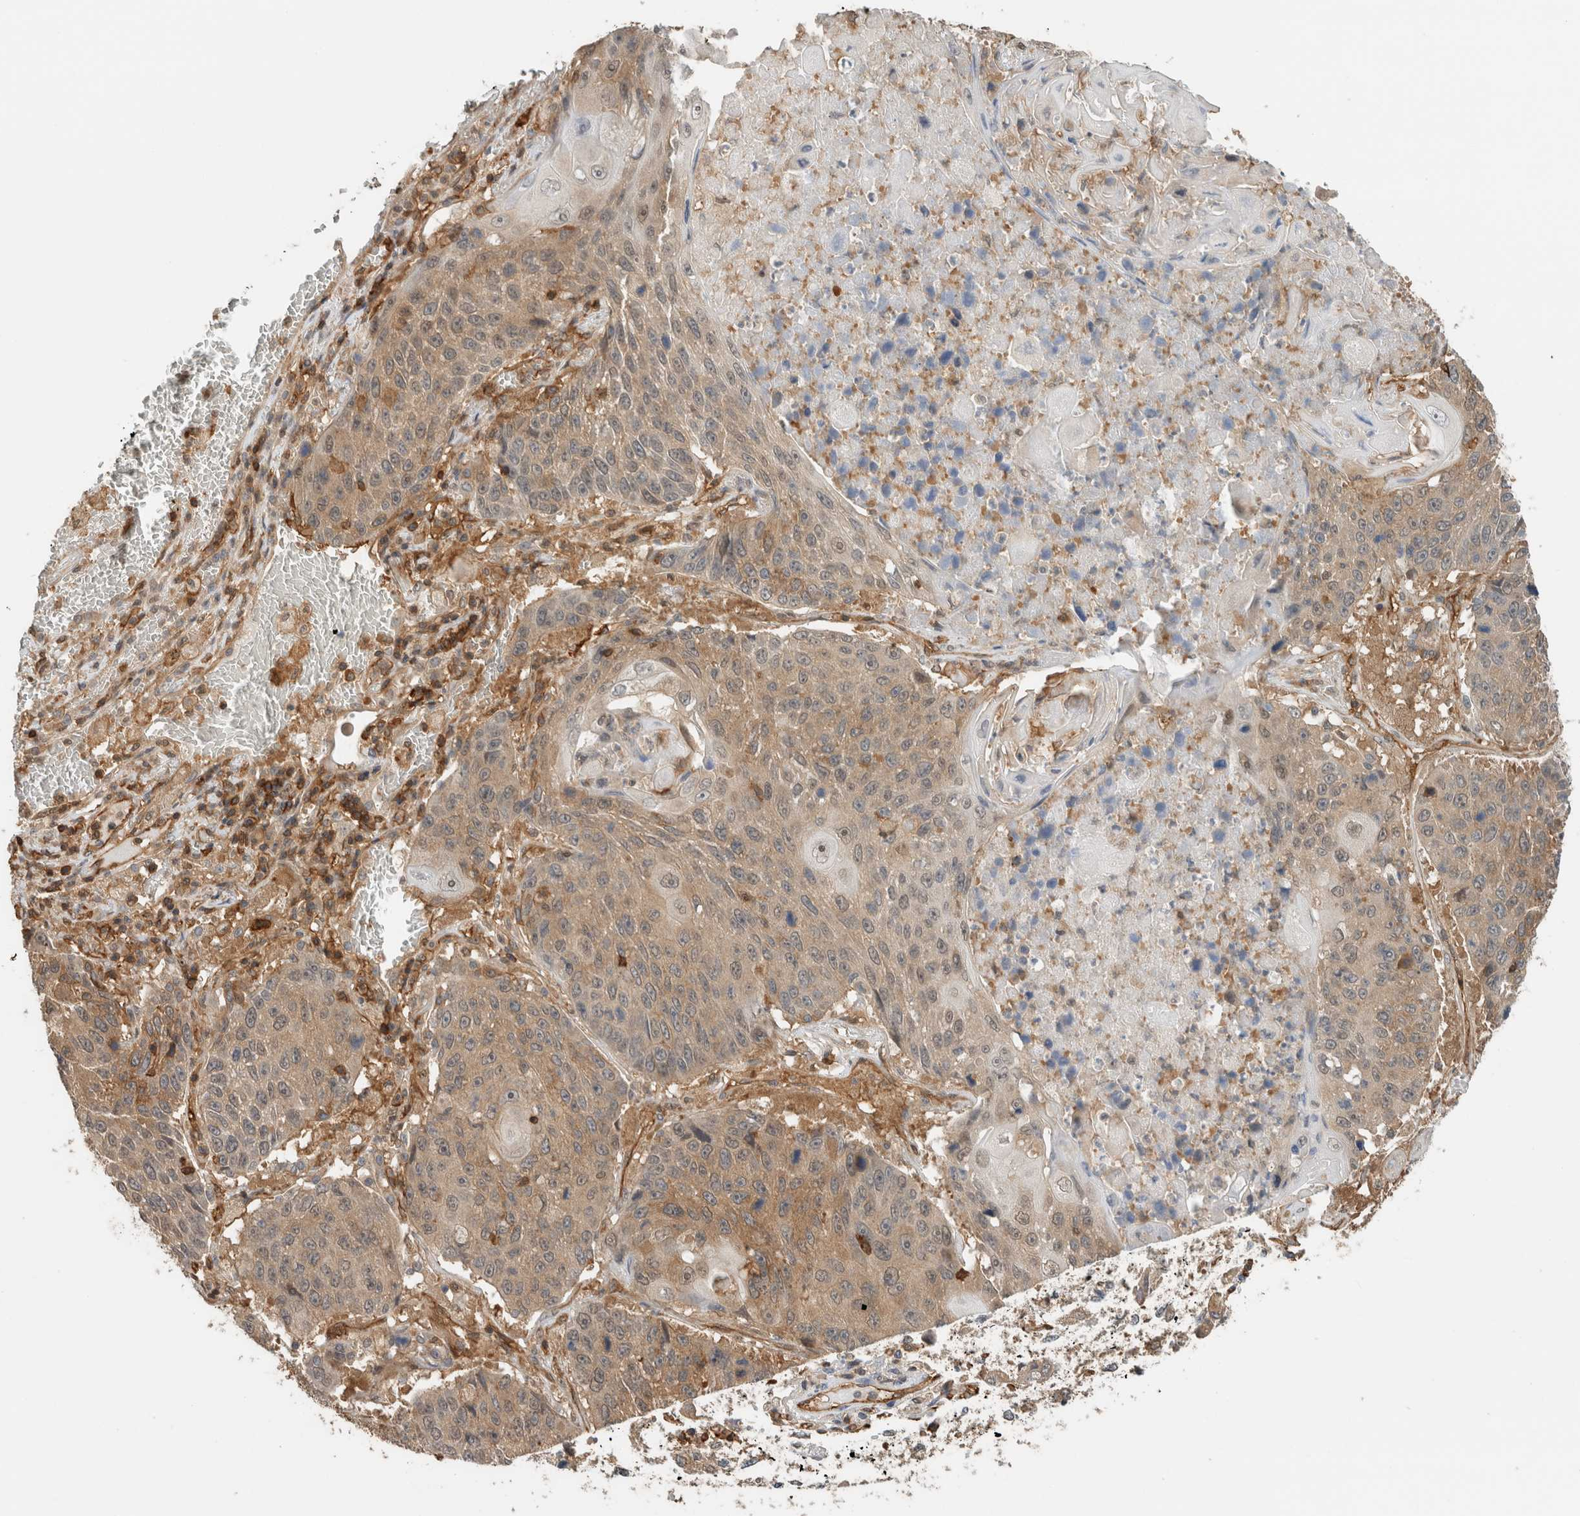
{"staining": {"intensity": "moderate", "quantity": ">75%", "location": "cytoplasmic/membranous"}, "tissue": "lung cancer", "cell_type": "Tumor cells", "image_type": "cancer", "snomed": [{"axis": "morphology", "description": "Adenocarcinoma, NOS"}, {"axis": "topography", "description": "Lung"}], "caption": "DAB (3,3'-diaminobenzidine) immunohistochemical staining of human lung cancer (adenocarcinoma) shows moderate cytoplasmic/membranous protein expression in about >75% of tumor cells. The staining was performed using DAB to visualize the protein expression in brown, while the nuclei were stained in blue with hematoxylin (Magnification: 20x).", "gene": "PFDN4", "patient": {"sex": "male", "age": 64}}